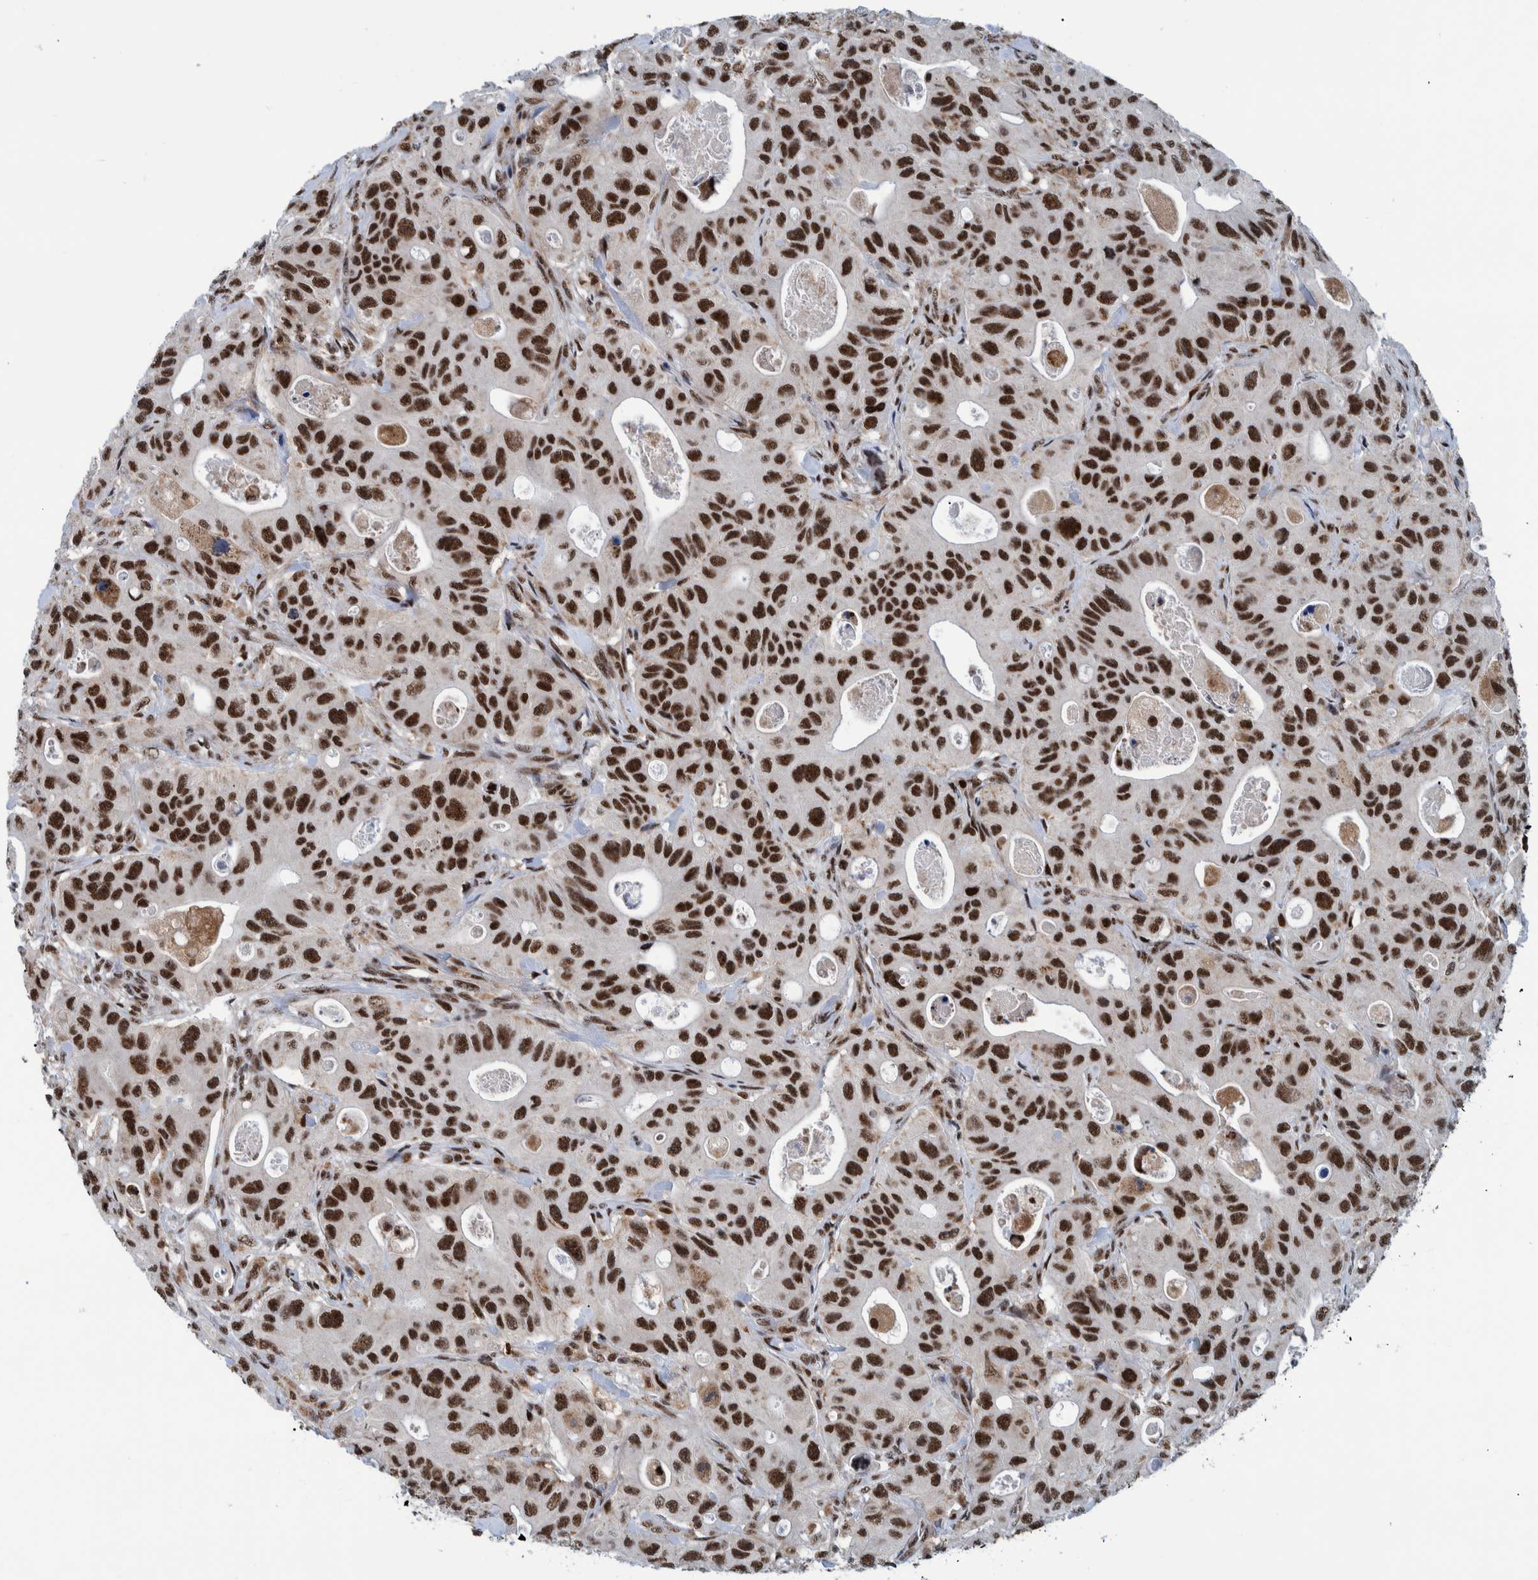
{"staining": {"intensity": "strong", "quantity": ">75%", "location": "nuclear"}, "tissue": "colorectal cancer", "cell_type": "Tumor cells", "image_type": "cancer", "snomed": [{"axis": "morphology", "description": "Adenocarcinoma, NOS"}, {"axis": "topography", "description": "Colon"}], "caption": "Protein staining of colorectal cancer tissue displays strong nuclear positivity in about >75% of tumor cells. Nuclei are stained in blue.", "gene": "EFTUD2", "patient": {"sex": "female", "age": 46}}